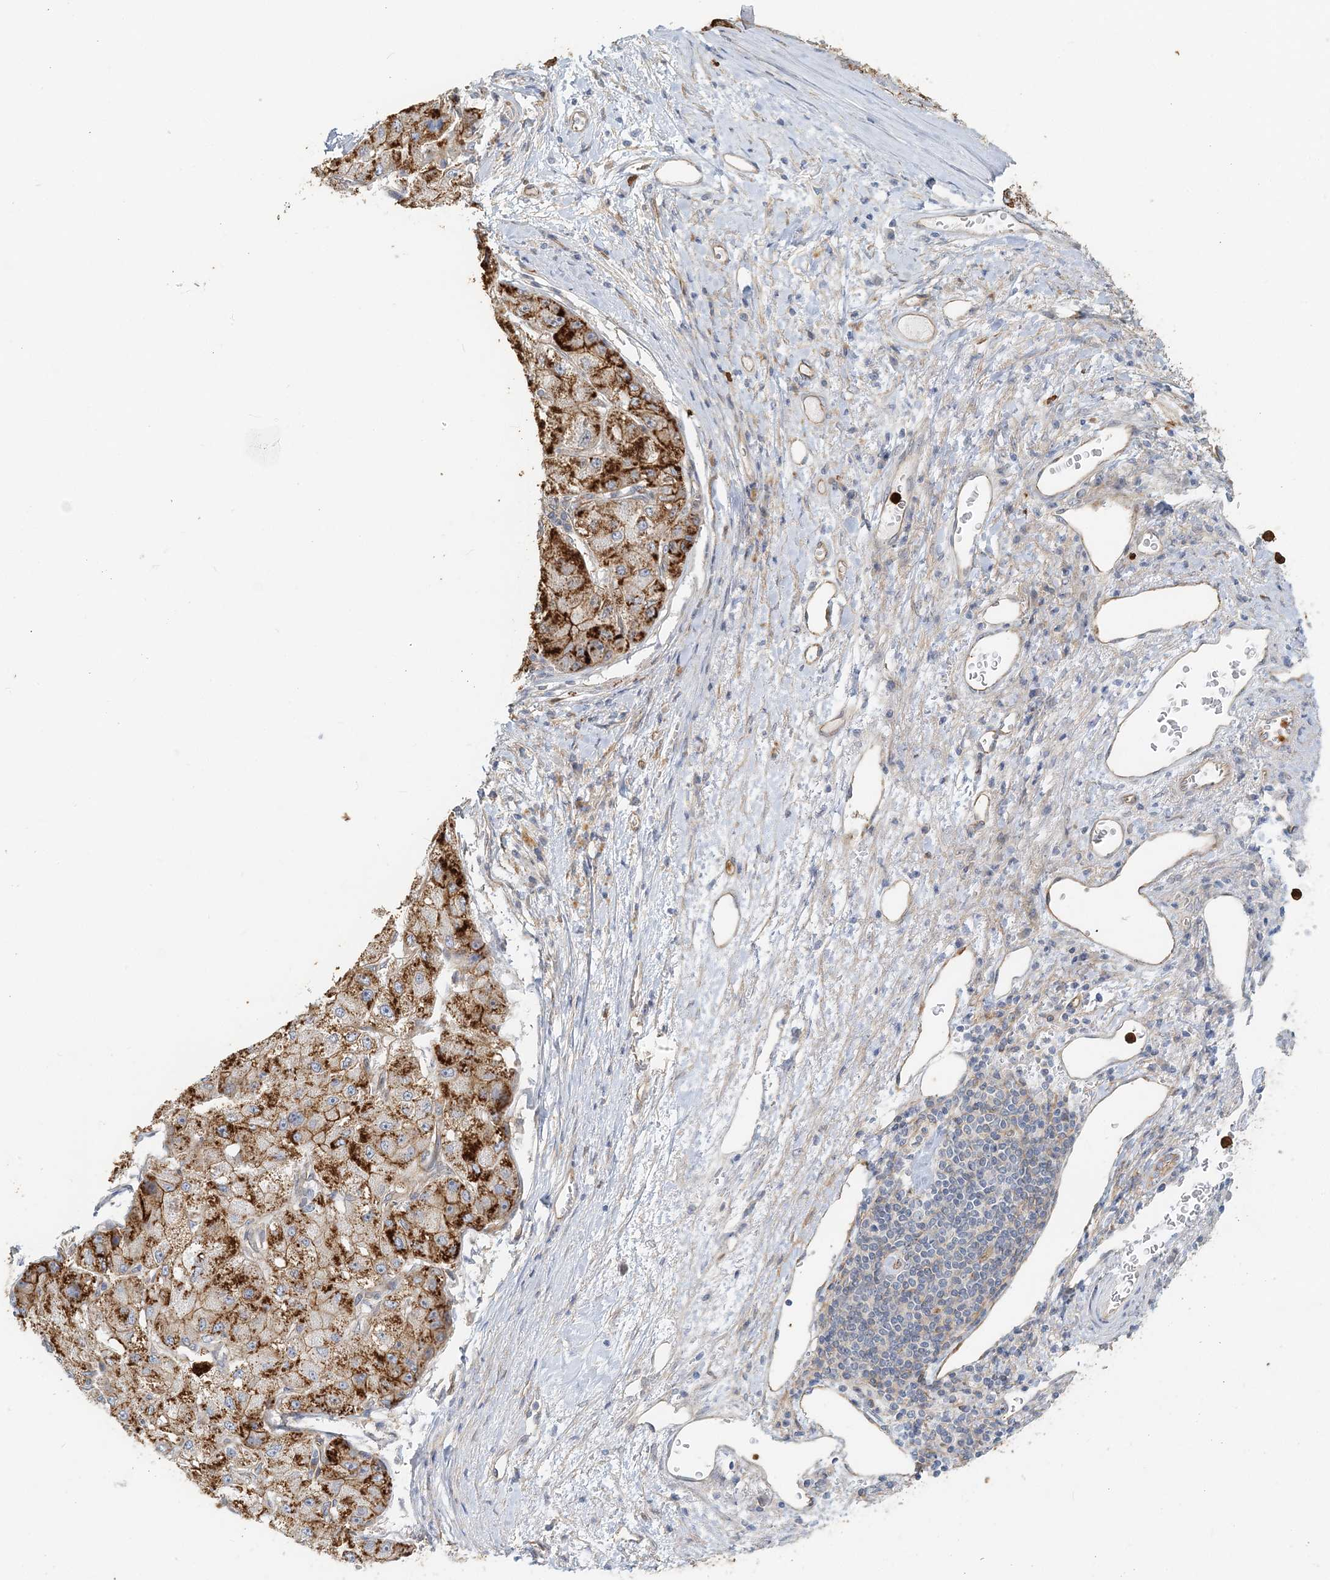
{"staining": {"intensity": "strong", "quantity": ">75%", "location": "cytoplasmic/membranous"}, "tissue": "liver cancer", "cell_type": "Tumor cells", "image_type": "cancer", "snomed": [{"axis": "morphology", "description": "Carcinoma, Hepatocellular, NOS"}, {"axis": "topography", "description": "Liver"}], "caption": "Protein expression analysis of hepatocellular carcinoma (liver) demonstrates strong cytoplasmic/membranous positivity in approximately >75% of tumor cells.", "gene": "DNAH1", "patient": {"sex": "male", "age": 80}}